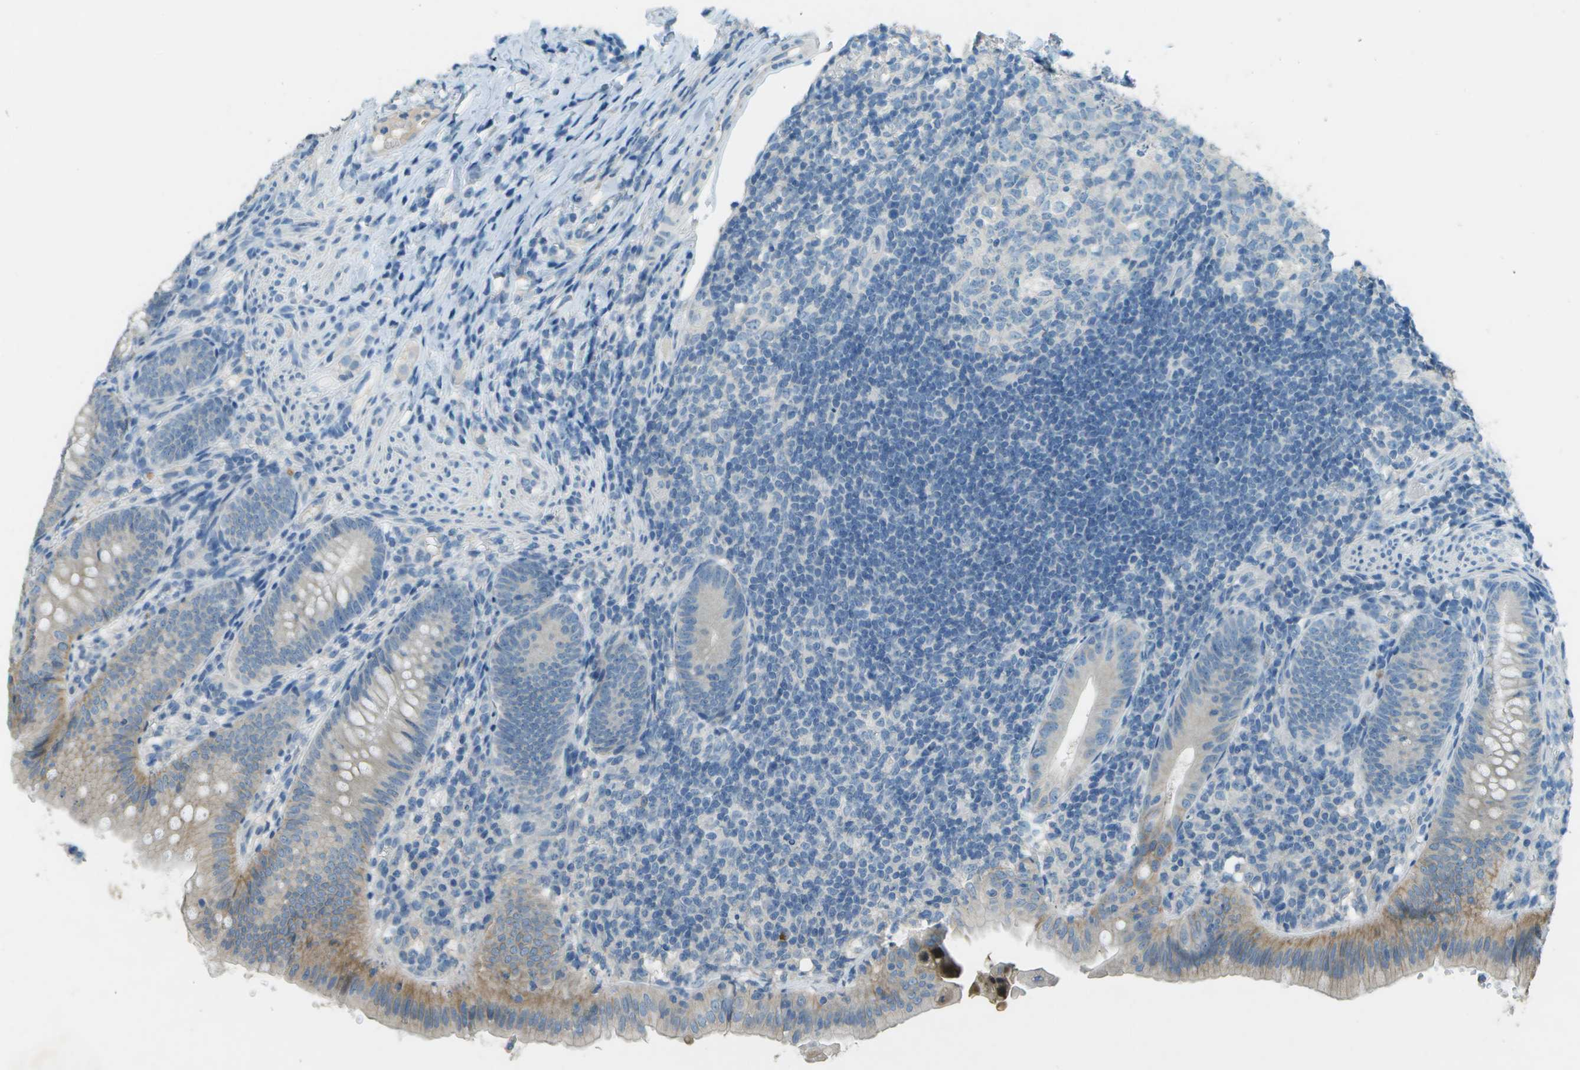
{"staining": {"intensity": "moderate", "quantity": "<25%", "location": "cytoplasmic/membranous"}, "tissue": "appendix", "cell_type": "Glandular cells", "image_type": "normal", "snomed": [{"axis": "morphology", "description": "Normal tissue, NOS"}, {"axis": "topography", "description": "Appendix"}], "caption": "Moderate cytoplasmic/membranous expression is identified in about <25% of glandular cells in normal appendix.", "gene": "LGI2", "patient": {"sex": "male", "age": 1}}